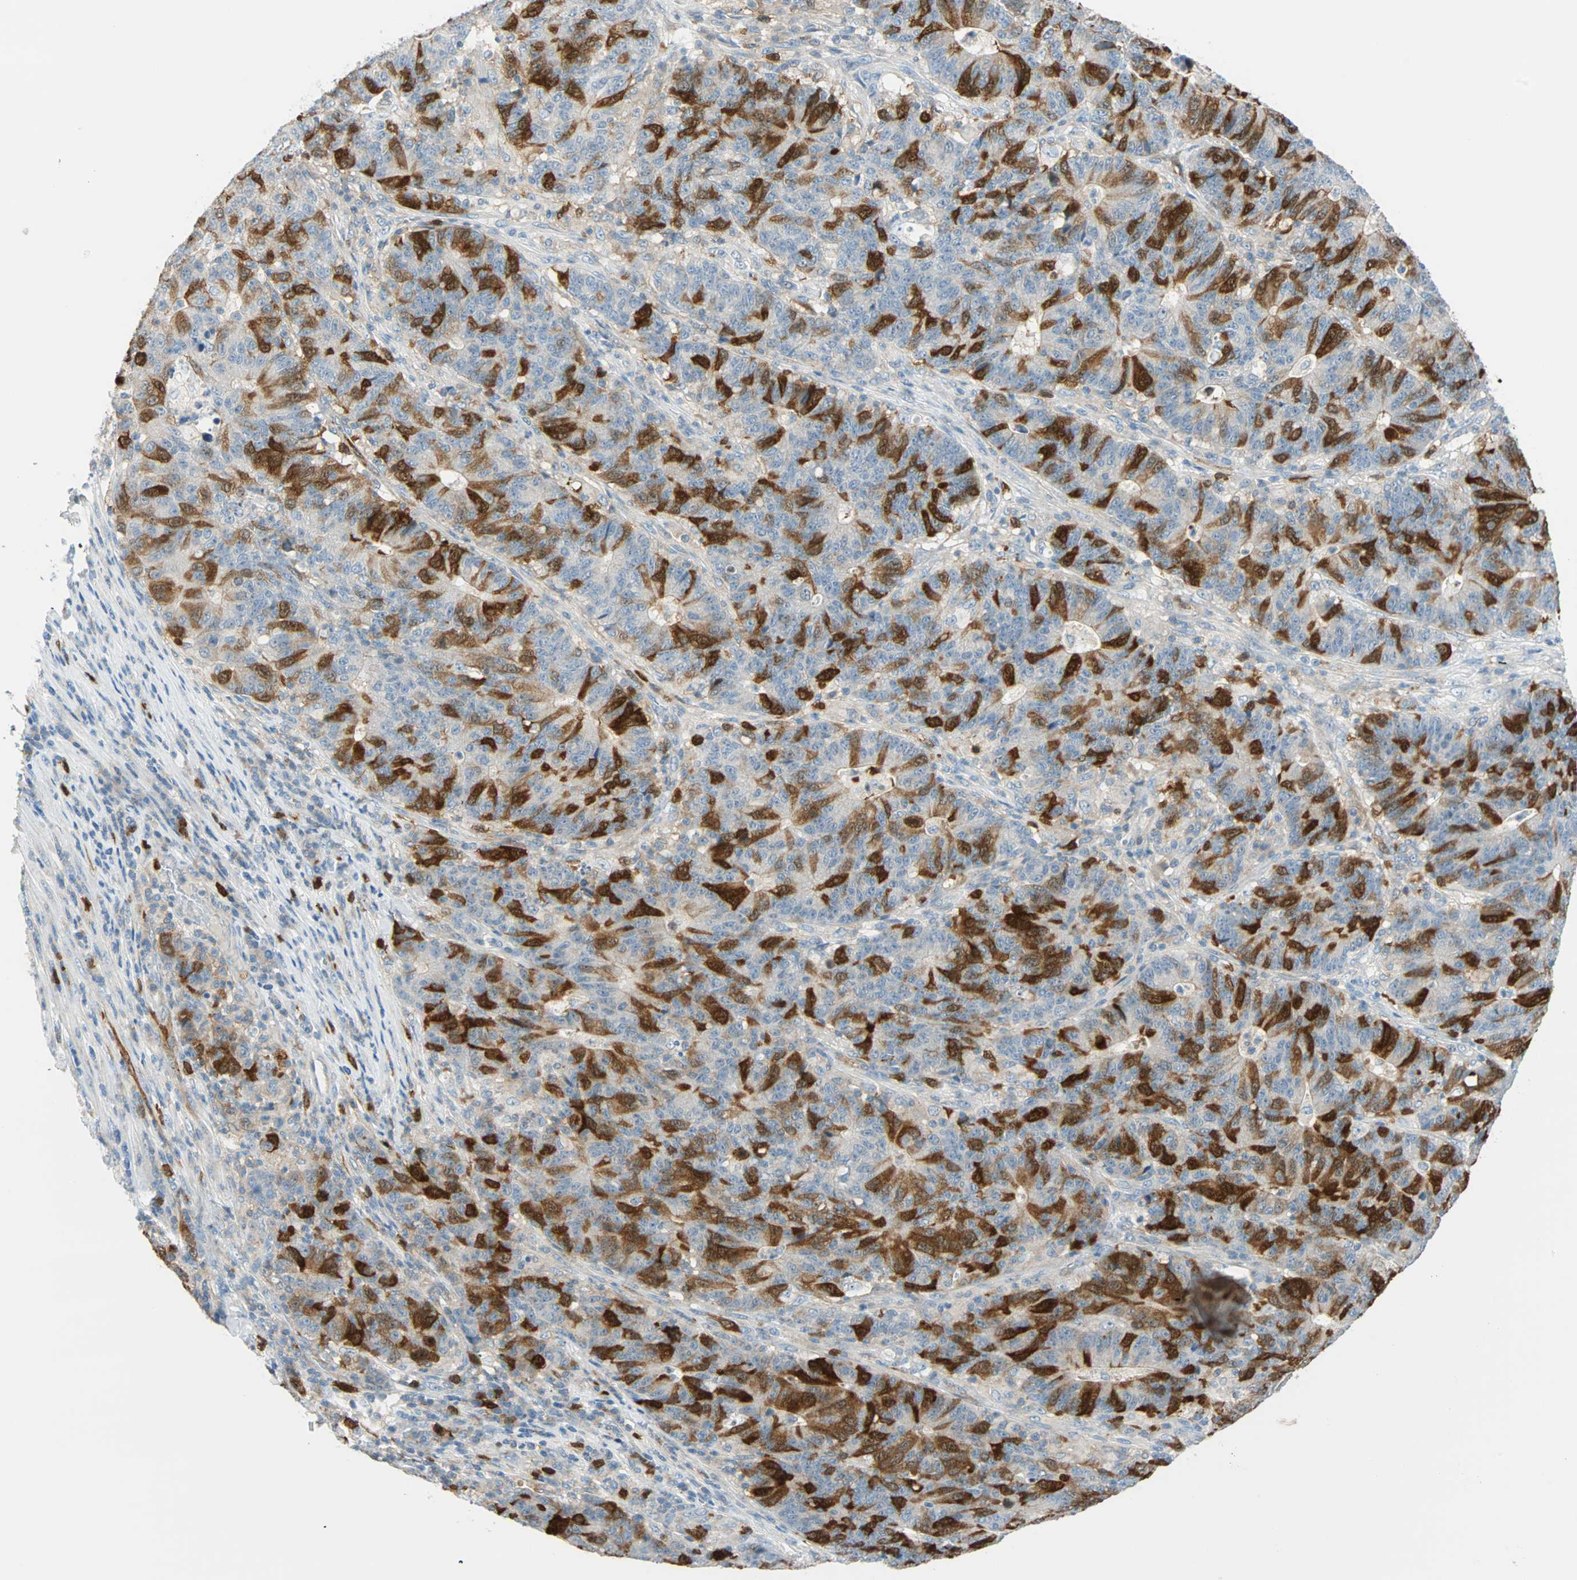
{"staining": {"intensity": "strong", "quantity": ">75%", "location": "cytoplasmic/membranous,nuclear"}, "tissue": "colorectal cancer", "cell_type": "Tumor cells", "image_type": "cancer", "snomed": [{"axis": "morphology", "description": "Normal tissue, NOS"}, {"axis": "morphology", "description": "Adenocarcinoma, NOS"}, {"axis": "topography", "description": "Colon"}], "caption": "Brown immunohistochemical staining in human adenocarcinoma (colorectal) displays strong cytoplasmic/membranous and nuclear expression in approximately >75% of tumor cells.", "gene": "PTTG1", "patient": {"sex": "female", "age": 75}}